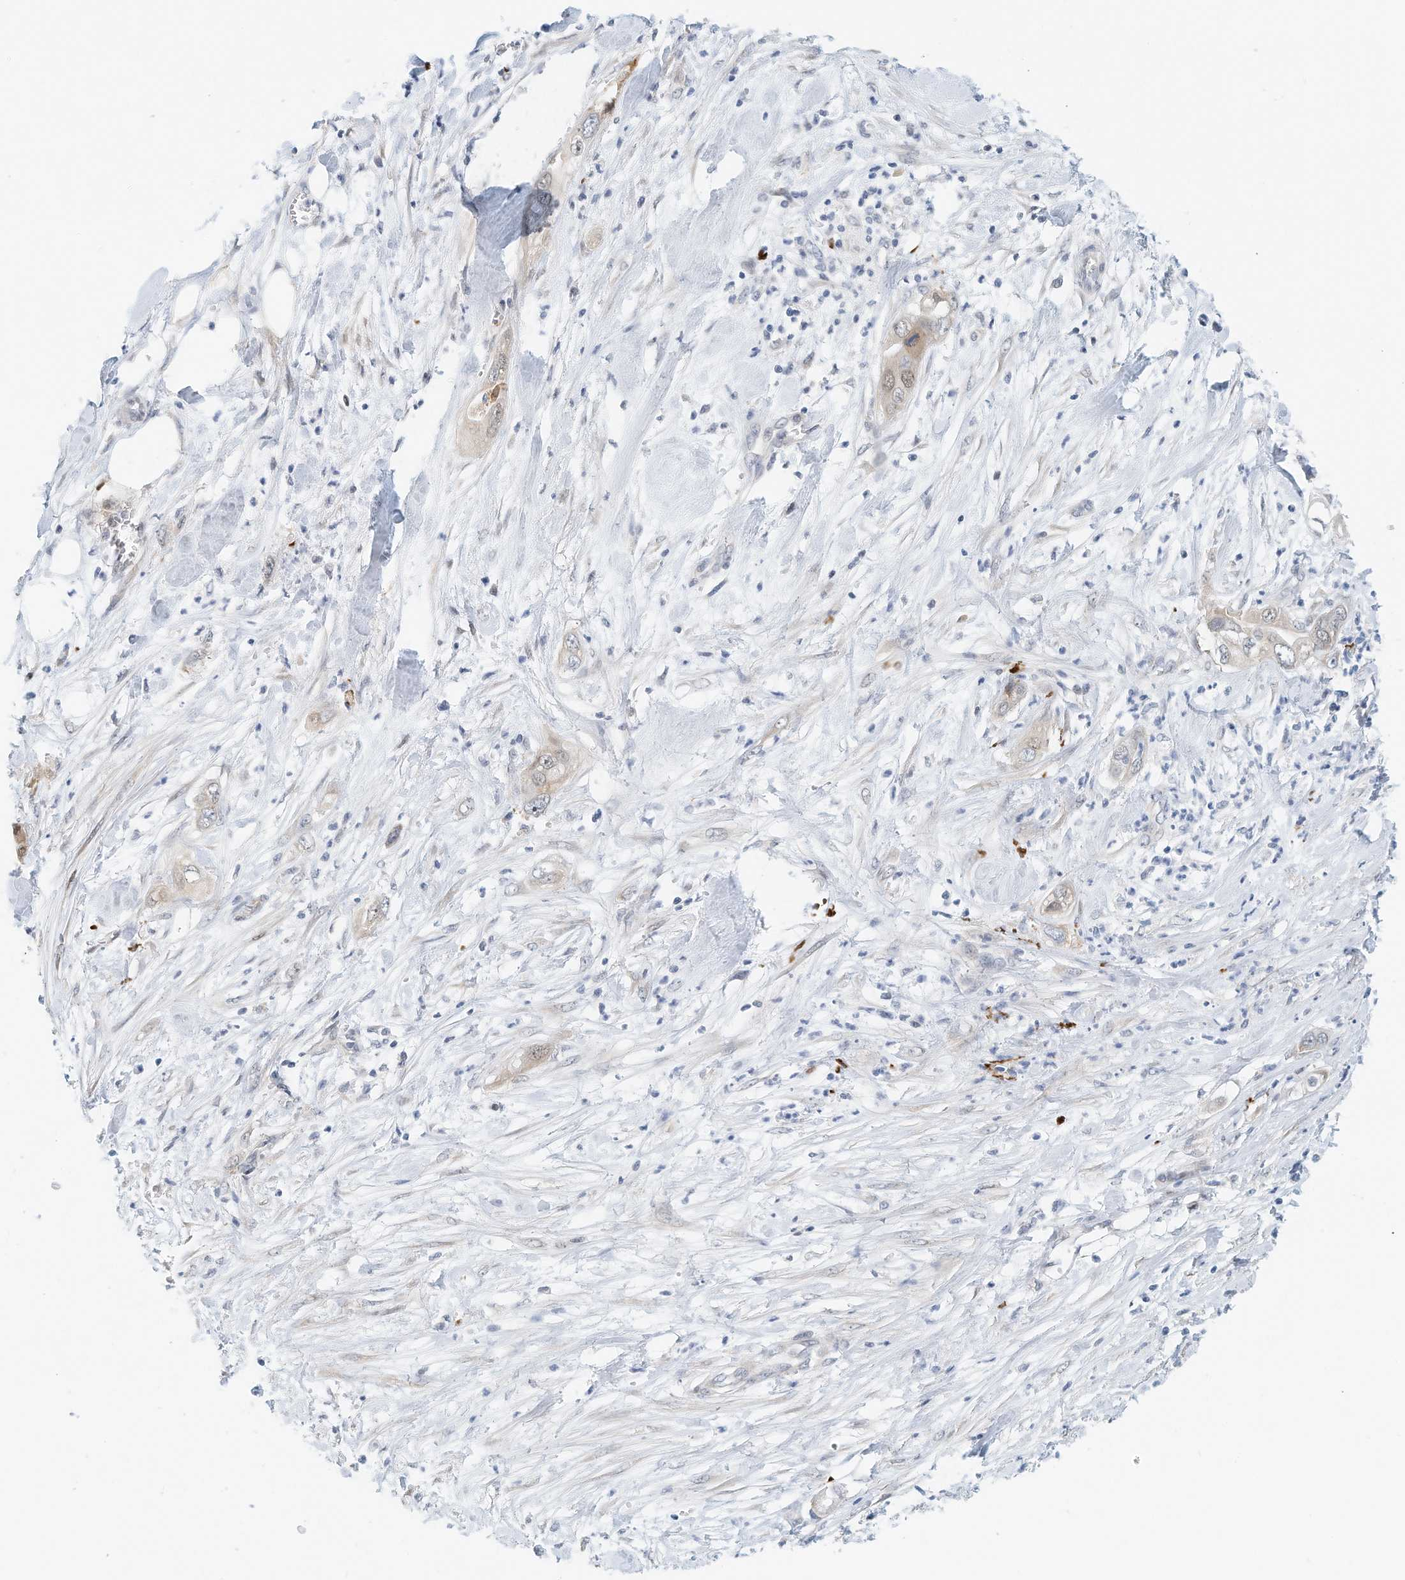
{"staining": {"intensity": "negative", "quantity": "none", "location": "none"}, "tissue": "pancreatic cancer", "cell_type": "Tumor cells", "image_type": "cancer", "snomed": [{"axis": "morphology", "description": "Adenocarcinoma, NOS"}, {"axis": "topography", "description": "Pancreas"}], "caption": "This is an immunohistochemistry image of human pancreatic cancer (adenocarcinoma). There is no positivity in tumor cells.", "gene": "ARHGAP28", "patient": {"sex": "female", "age": 78}}